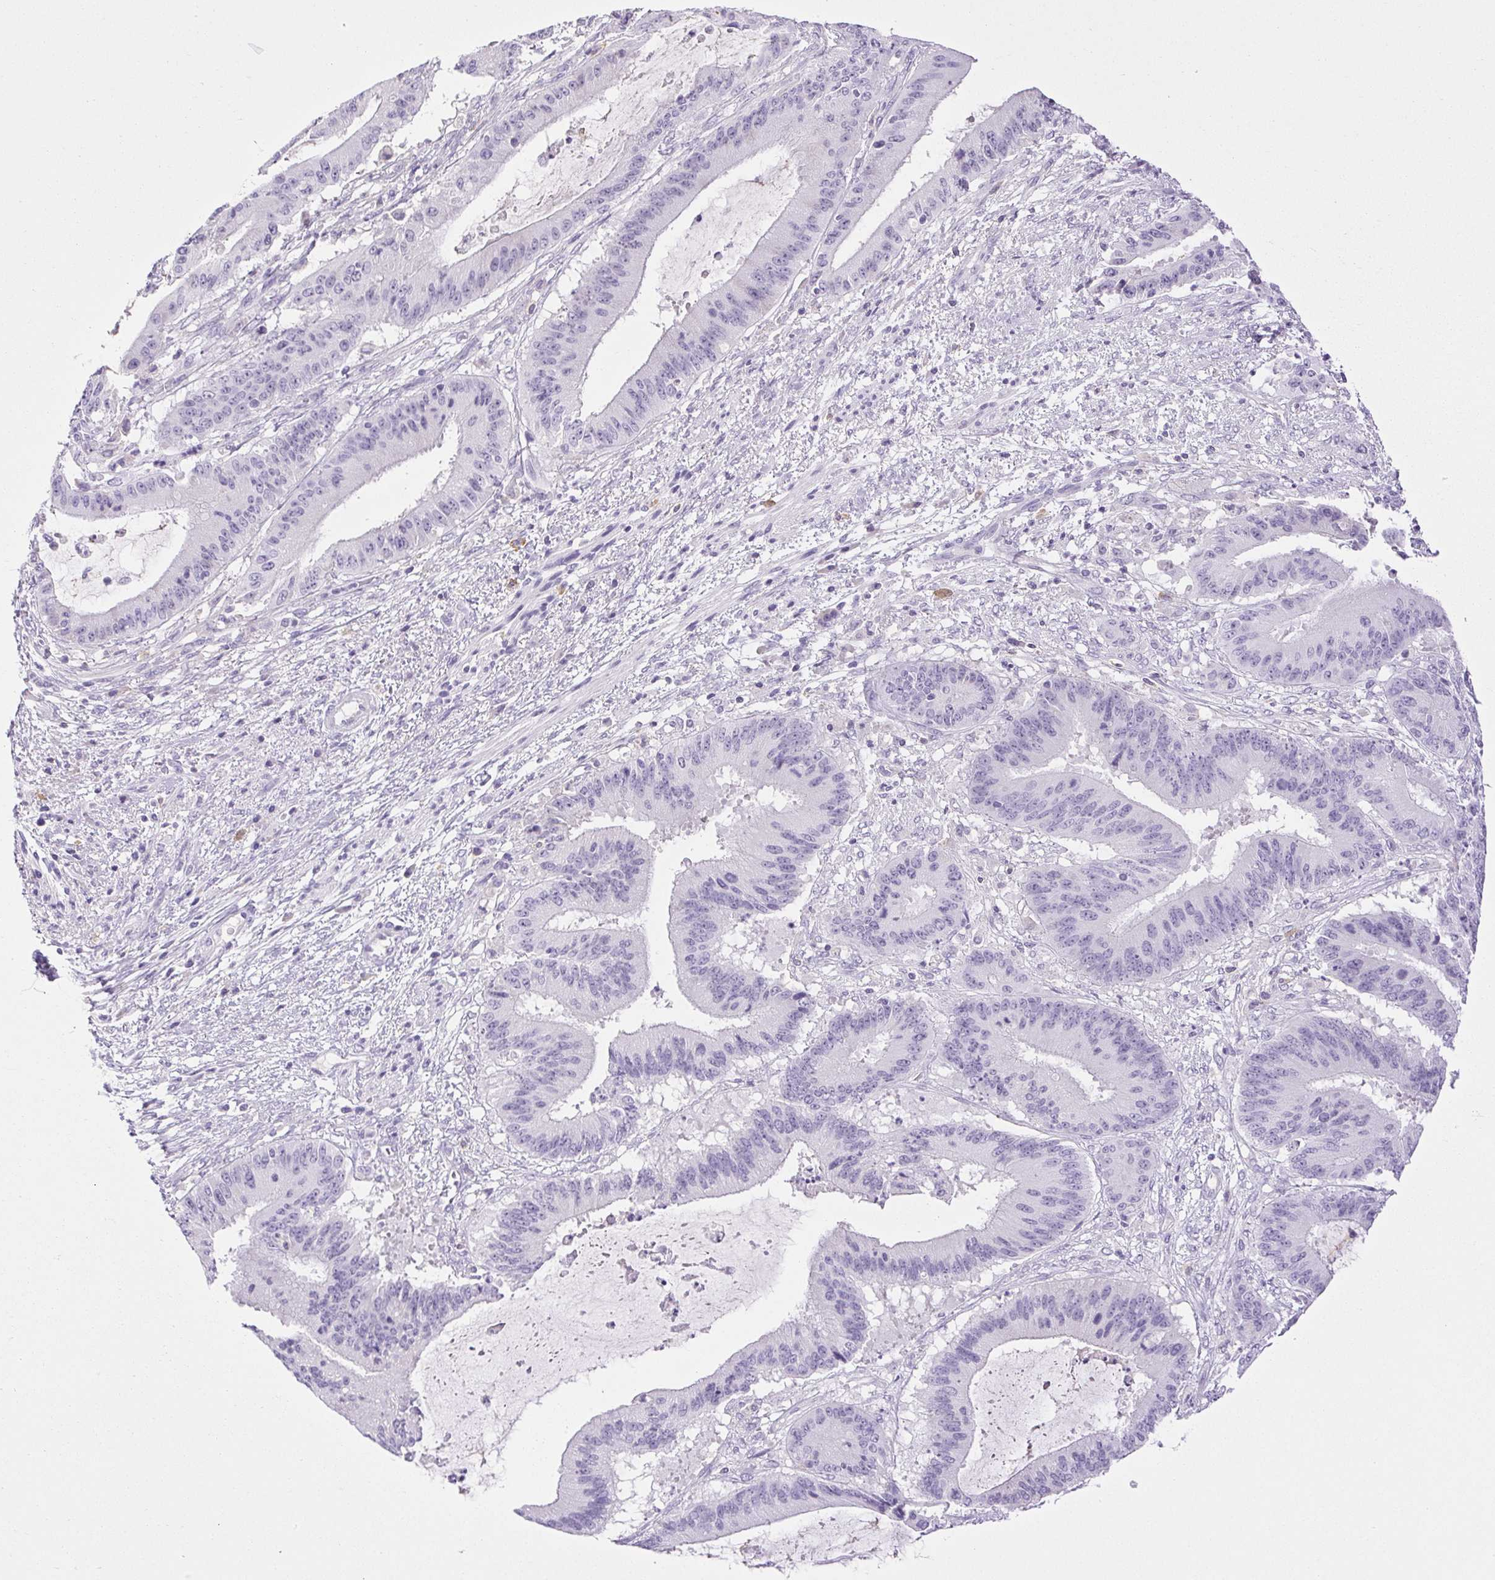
{"staining": {"intensity": "negative", "quantity": "none", "location": "none"}, "tissue": "liver cancer", "cell_type": "Tumor cells", "image_type": "cancer", "snomed": [{"axis": "morphology", "description": "Normal tissue, NOS"}, {"axis": "morphology", "description": "Cholangiocarcinoma"}, {"axis": "topography", "description": "Liver"}, {"axis": "topography", "description": "Peripheral nerve tissue"}], "caption": "Immunohistochemistry histopathology image of liver cancer stained for a protein (brown), which displays no expression in tumor cells.", "gene": "PAPPA2", "patient": {"sex": "female", "age": 73}}